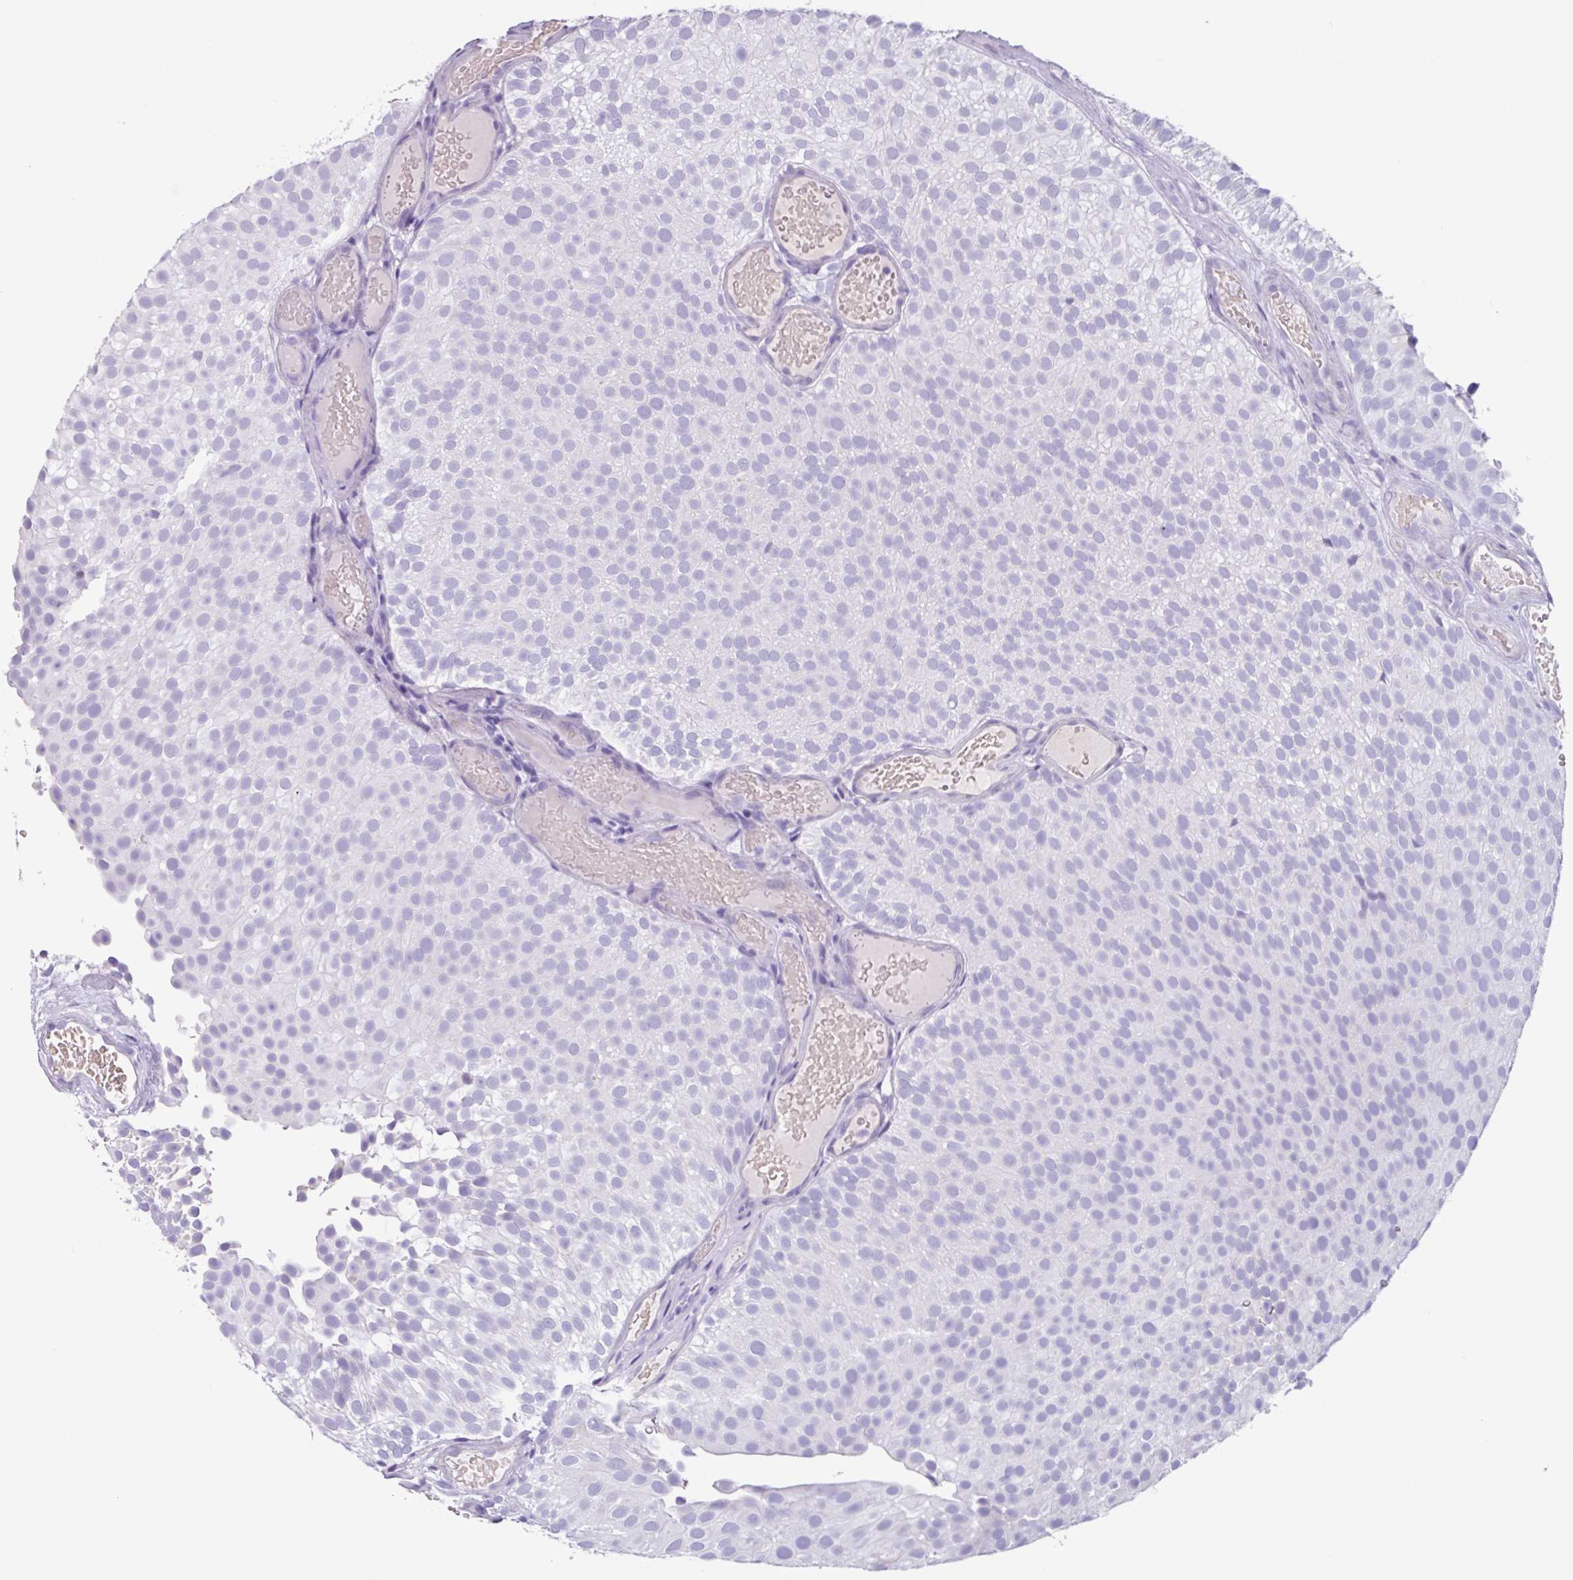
{"staining": {"intensity": "negative", "quantity": "none", "location": "none"}, "tissue": "urothelial cancer", "cell_type": "Tumor cells", "image_type": "cancer", "snomed": [{"axis": "morphology", "description": "Urothelial carcinoma, Low grade"}, {"axis": "topography", "description": "Urinary bladder"}], "caption": "A photomicrograph of human urothelial carcinoma (low-grade) is negative for staining in tumor cells.", "gene": "OTX1", "patient": {"sex": "male", "age": 78}}